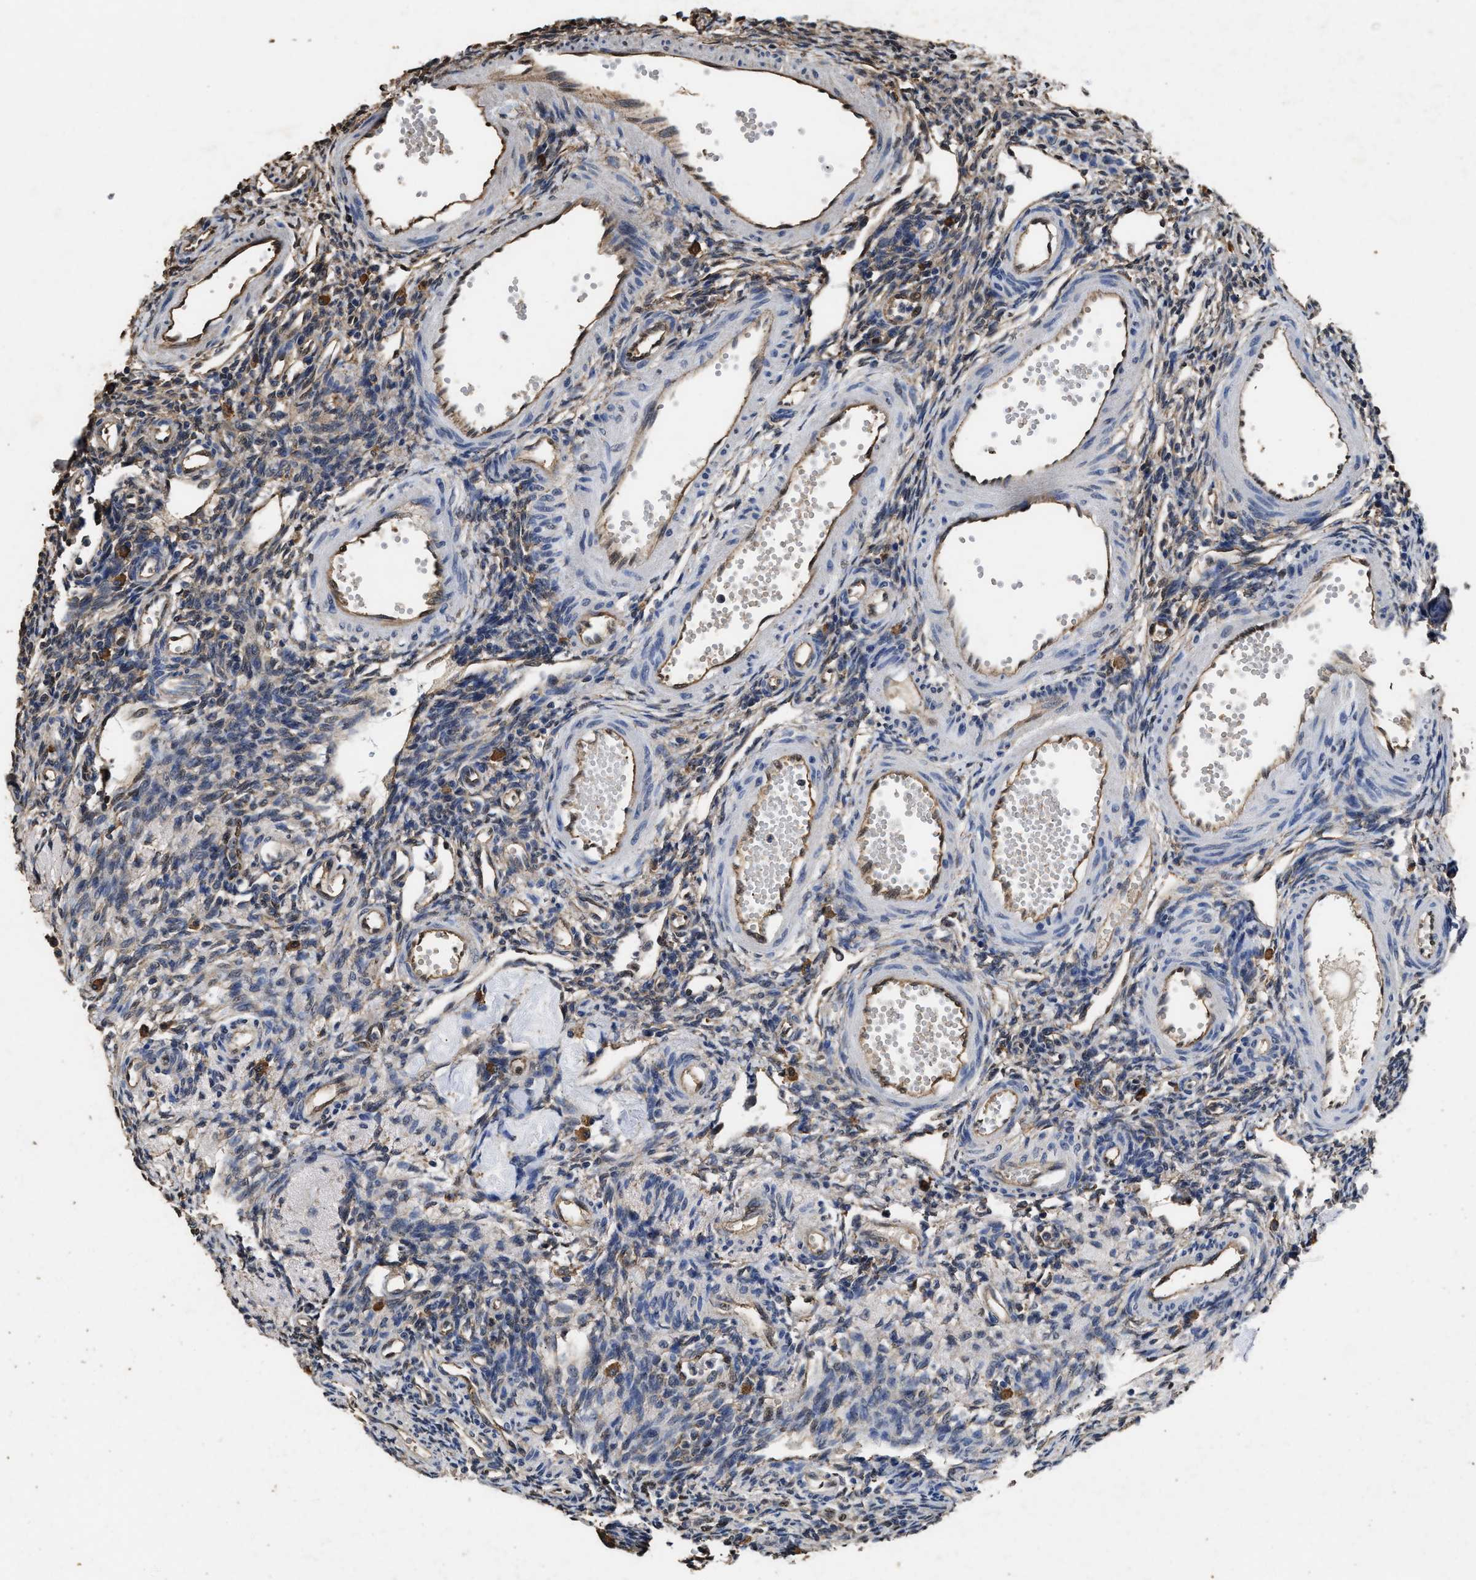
{"staining": {"intensity": "weak", "quantity": "25%-75%", "location": "cytoplasmic/membranous"}, "tissue": "ovary", "cell_type": "Ovarian stroma cells", "image_type": "normal", "snomed": [{"axis": "morphology", "description": "Normal tissue, NOS"}, {"axis": "topography", "description": "Ovary"}], "caption": "Normal ovary was stained to show a protein in brown. There is low levels of weak cytoplasmic/membranous staining in approximately 25%-75% of ovarian stroma cells.", "gene": "YWHAE", "patient": {"sex": "female", "age": 33}}